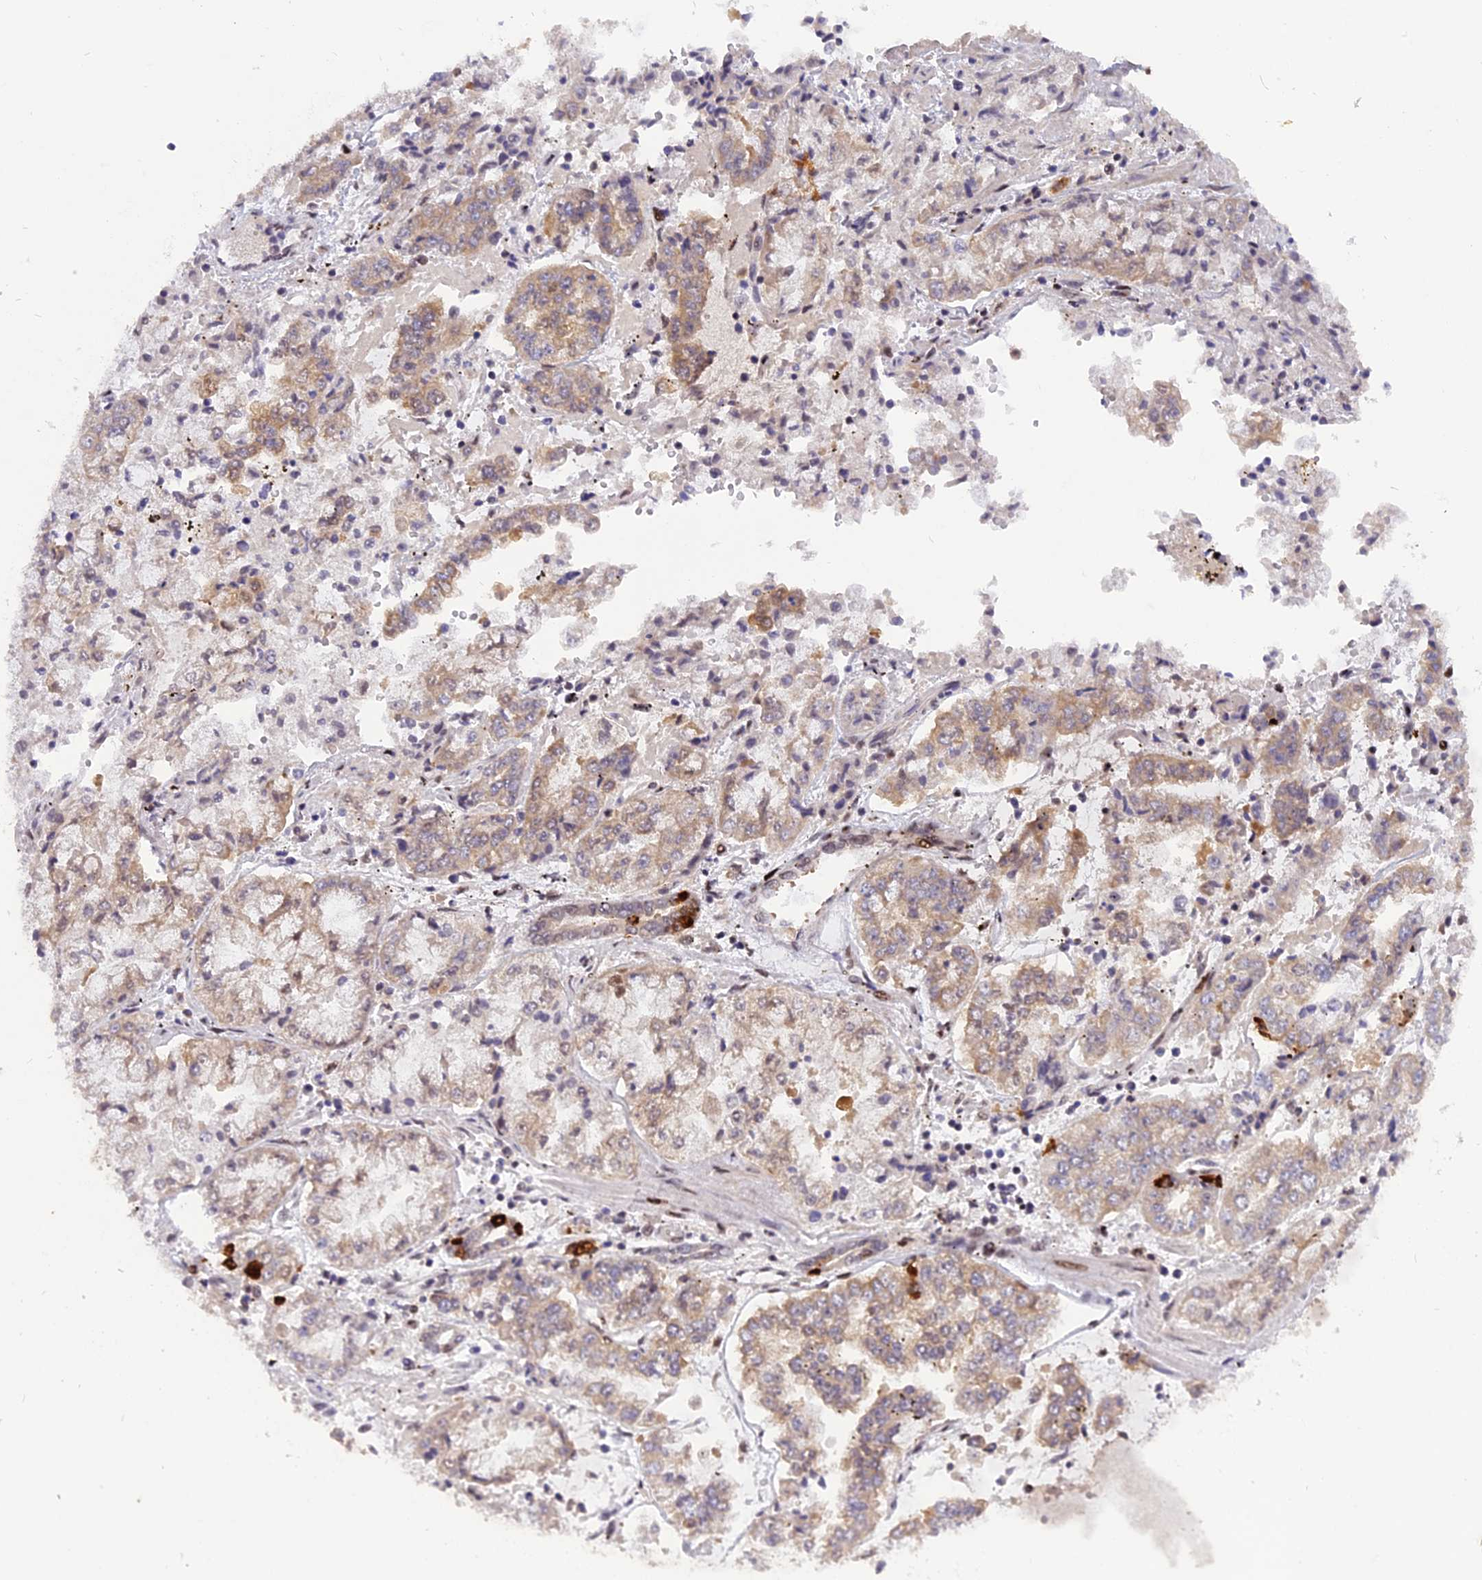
{"staining": {"intensity": "weak", "quantity": ">75%", "location": "cytoplasmic/membranous"}, "tissue": "stomach cancer", "cell_type": "Tumor cells", "image_type": "cancer", "snomed": [{"axis": "morphology", "description": "Adenocarcinoma, NOS"}, {"axis": "topography", "description": "Stomach"}], "caption": "Immunohistochemical staining of human stomach cancer (adenocarcinoma) displays low levels of weak cytoplasmic/membranous expression in about >75% of tumor cells.", "gene": "RABGGTA", "patient": {"sex": "male", "age": 76}}